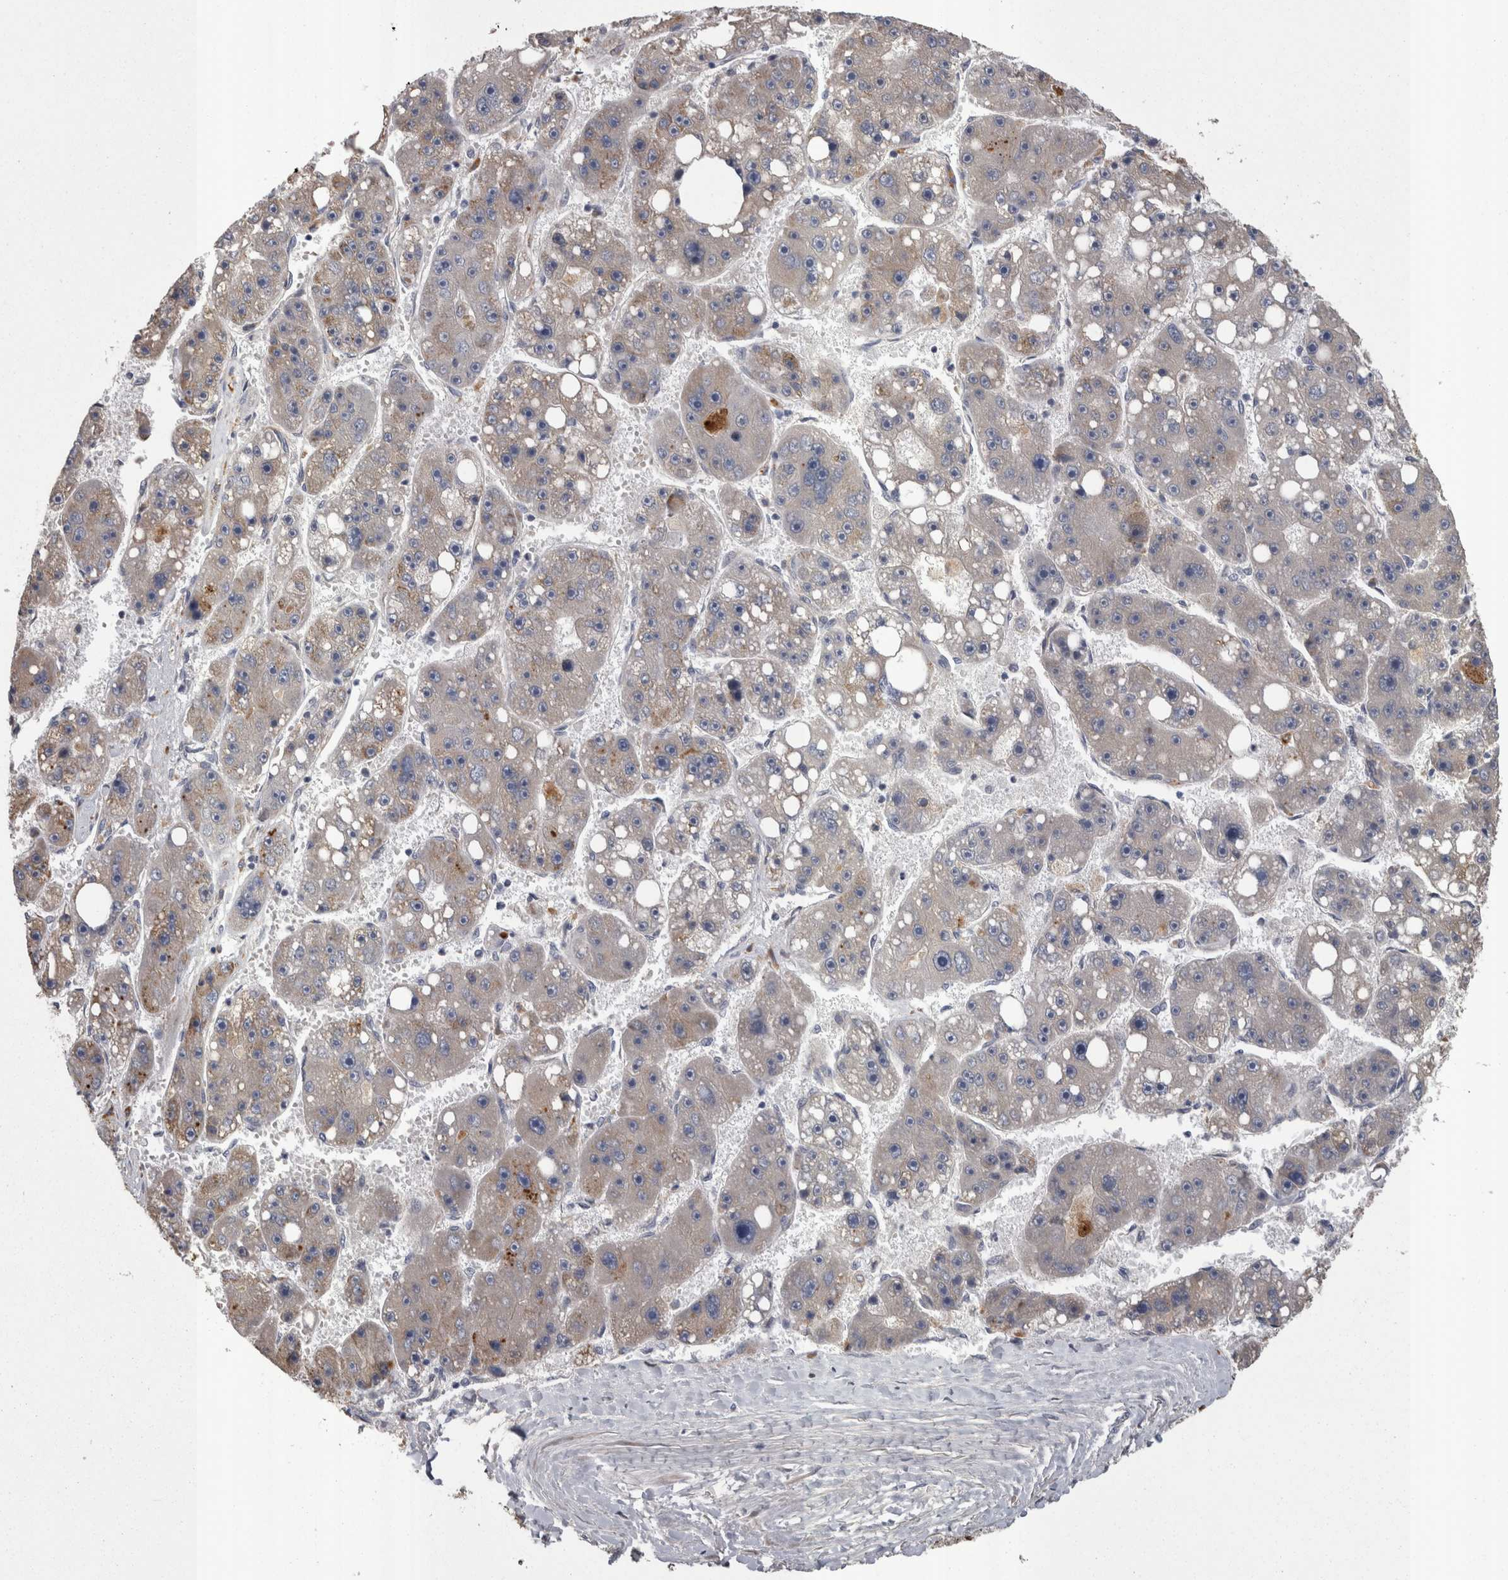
{"staining": {"intensity": "negative", "quantity": "none", "location": "none"}, "tissue": "liver cancer", "cell_type": "Tumor cells", "image_type": "cancer", "snomed": [{"axis": "morphology", "description": "Carcinoma, Hepatocellular, NOS"}, {"axis": "topography", "description": "Liver"}], "caption": "High magnification brightfield microscopy of liver cancer (hepatocellular carcinoma) stained with DAB (brown) and counterstained with hematoxylin (blue): tumor cells show no significant positivity.", "gene": "STC1", "patient": {"sex": "female", "age": 61}}